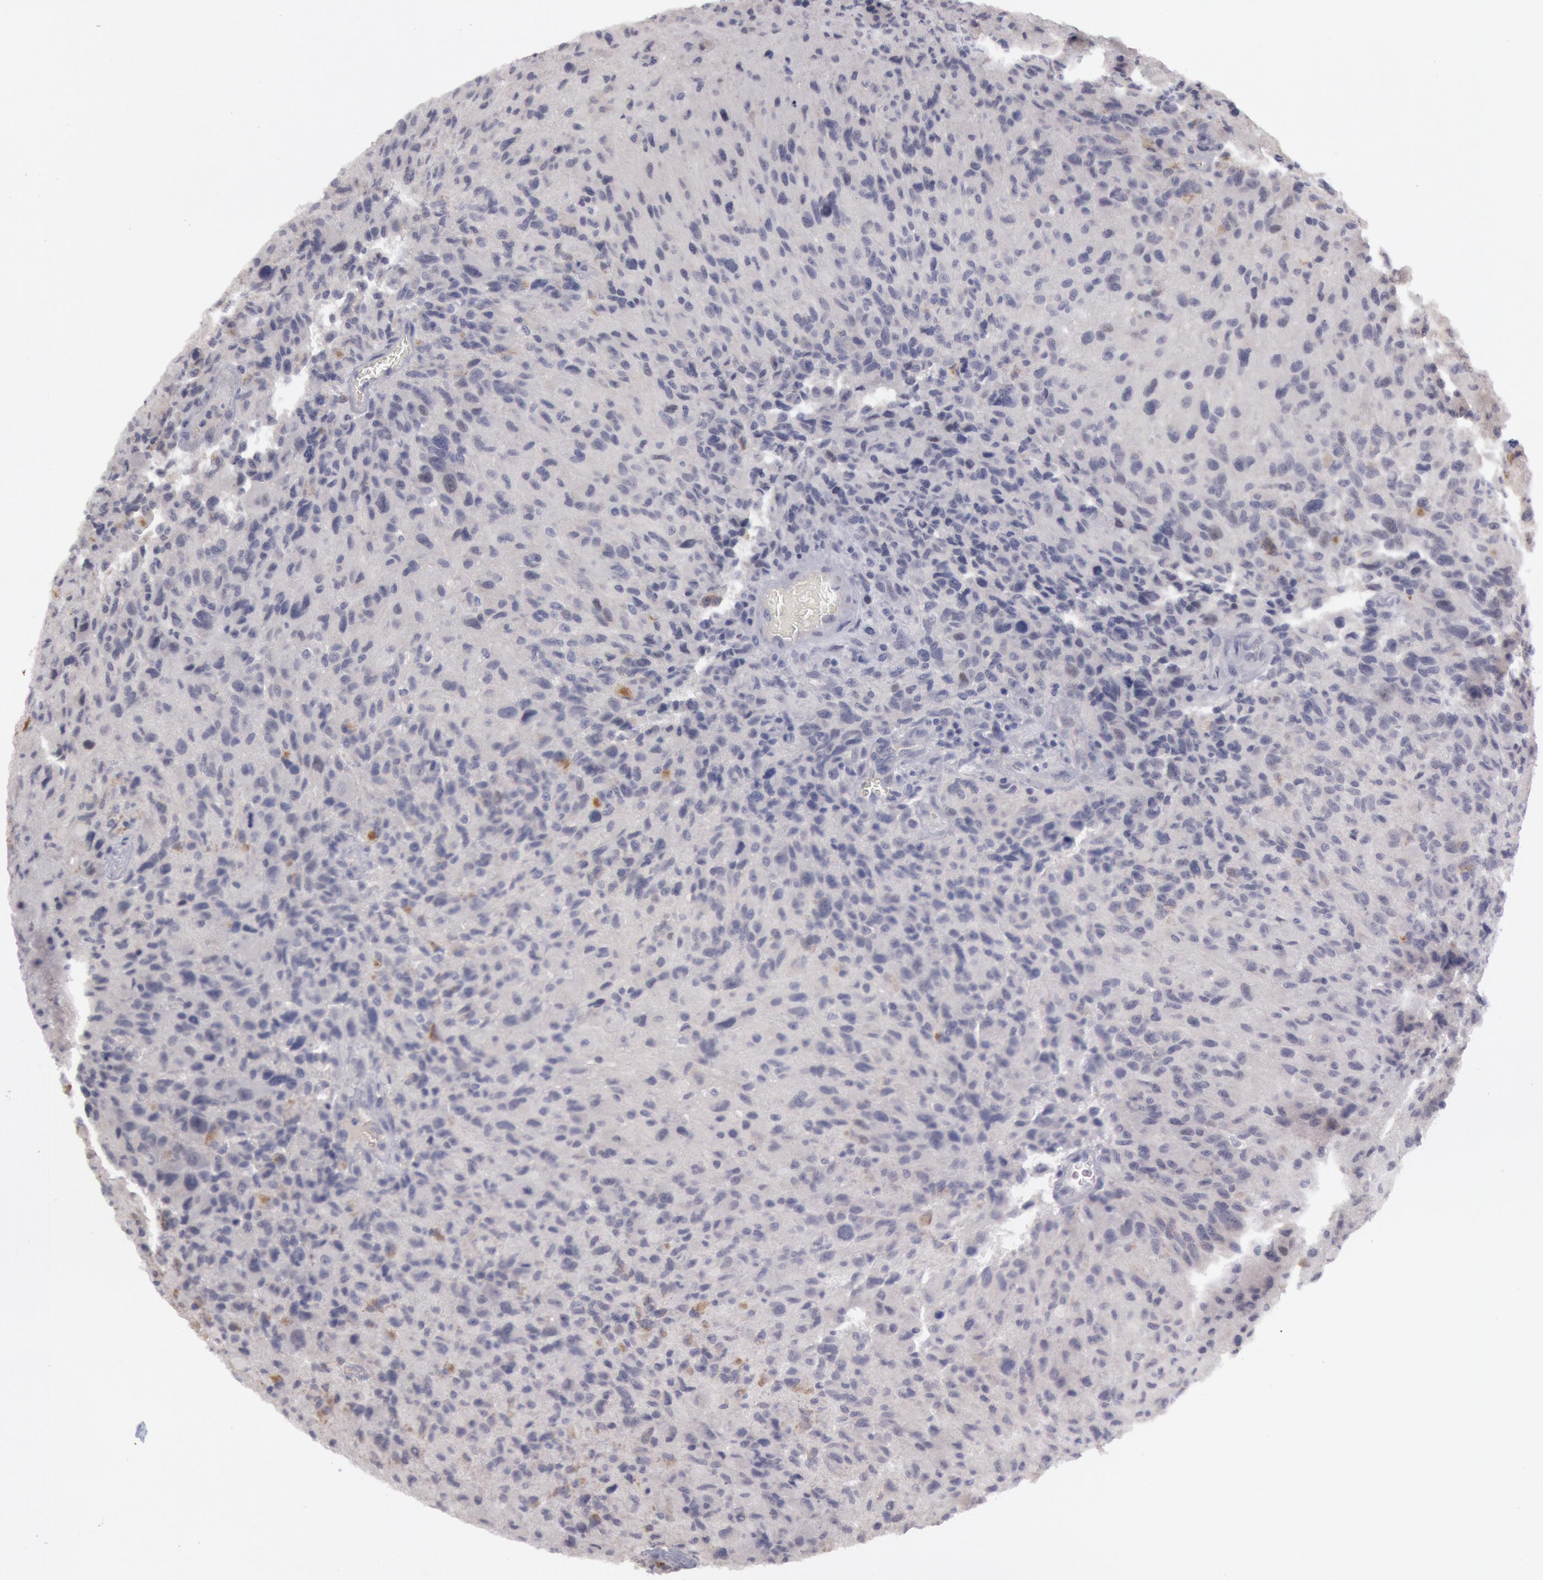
{"staining": {"intensity": "negative", "quantity": "none", "location": "none"}, "tissue": "glioma", "cell_type": "Tumor cells", "image_type": "cancer", "snomed": [{"axis": "morphology", "description": "Glioma, malignant, High grade"}, {"axis": "topography", "description": "Brain"}], "caption": "This micrograph is of glioma stained with immunohistochemistry to label a protein in brown with the nuclei are counter-stained blue. There is no positivity in tumor cells.", "gene": "JOSD1", "patient": {"sex": "male", "age": 69}}